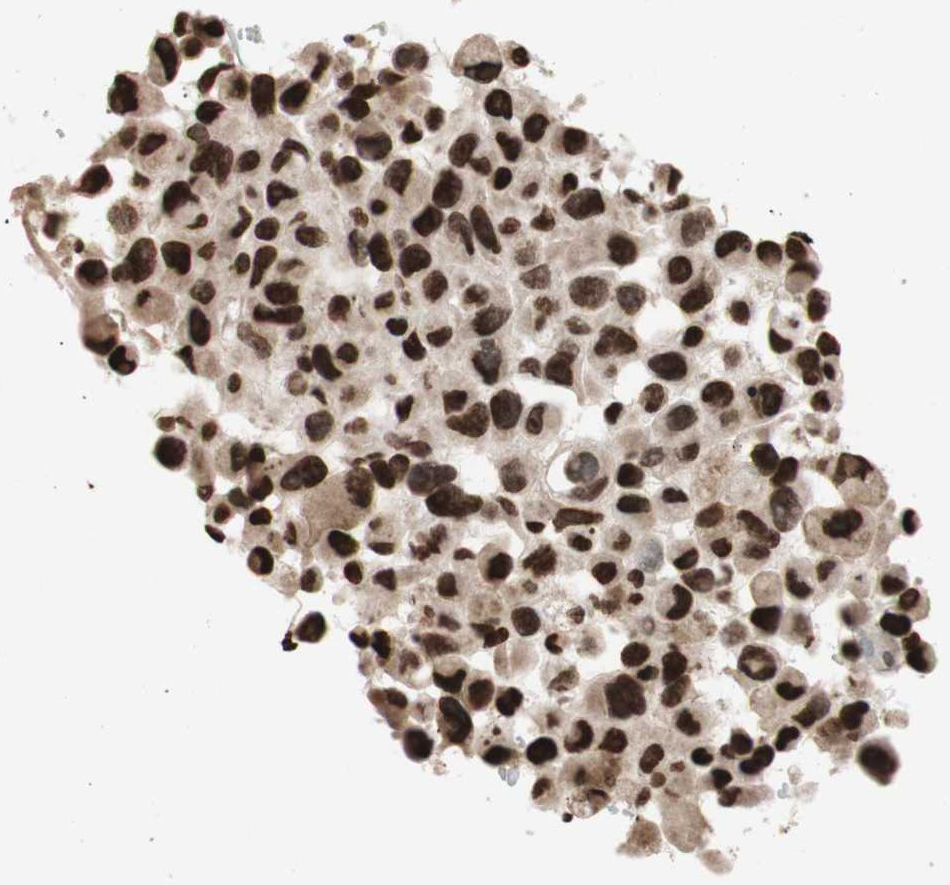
{"staining": {"intensity": "strong", "quantity": ">75%", "location": "nuclear"}, "tissue": "melanoma", "cell_type": "Tumor cells", "image_type": "cancer", "snomed": [{"axis": "morphology", "description": "Malignant melanoma, NOS"}, {"axis": "topography", "description": "Skin"}], "caption": "About >75% of tumor cells in malignant melanoma exhibit strong nuclear protein positivity as visualized by brown immunohistochemical staining.", "gene": "NCOA3", "patient": {"sex": "female", "age": 73}}